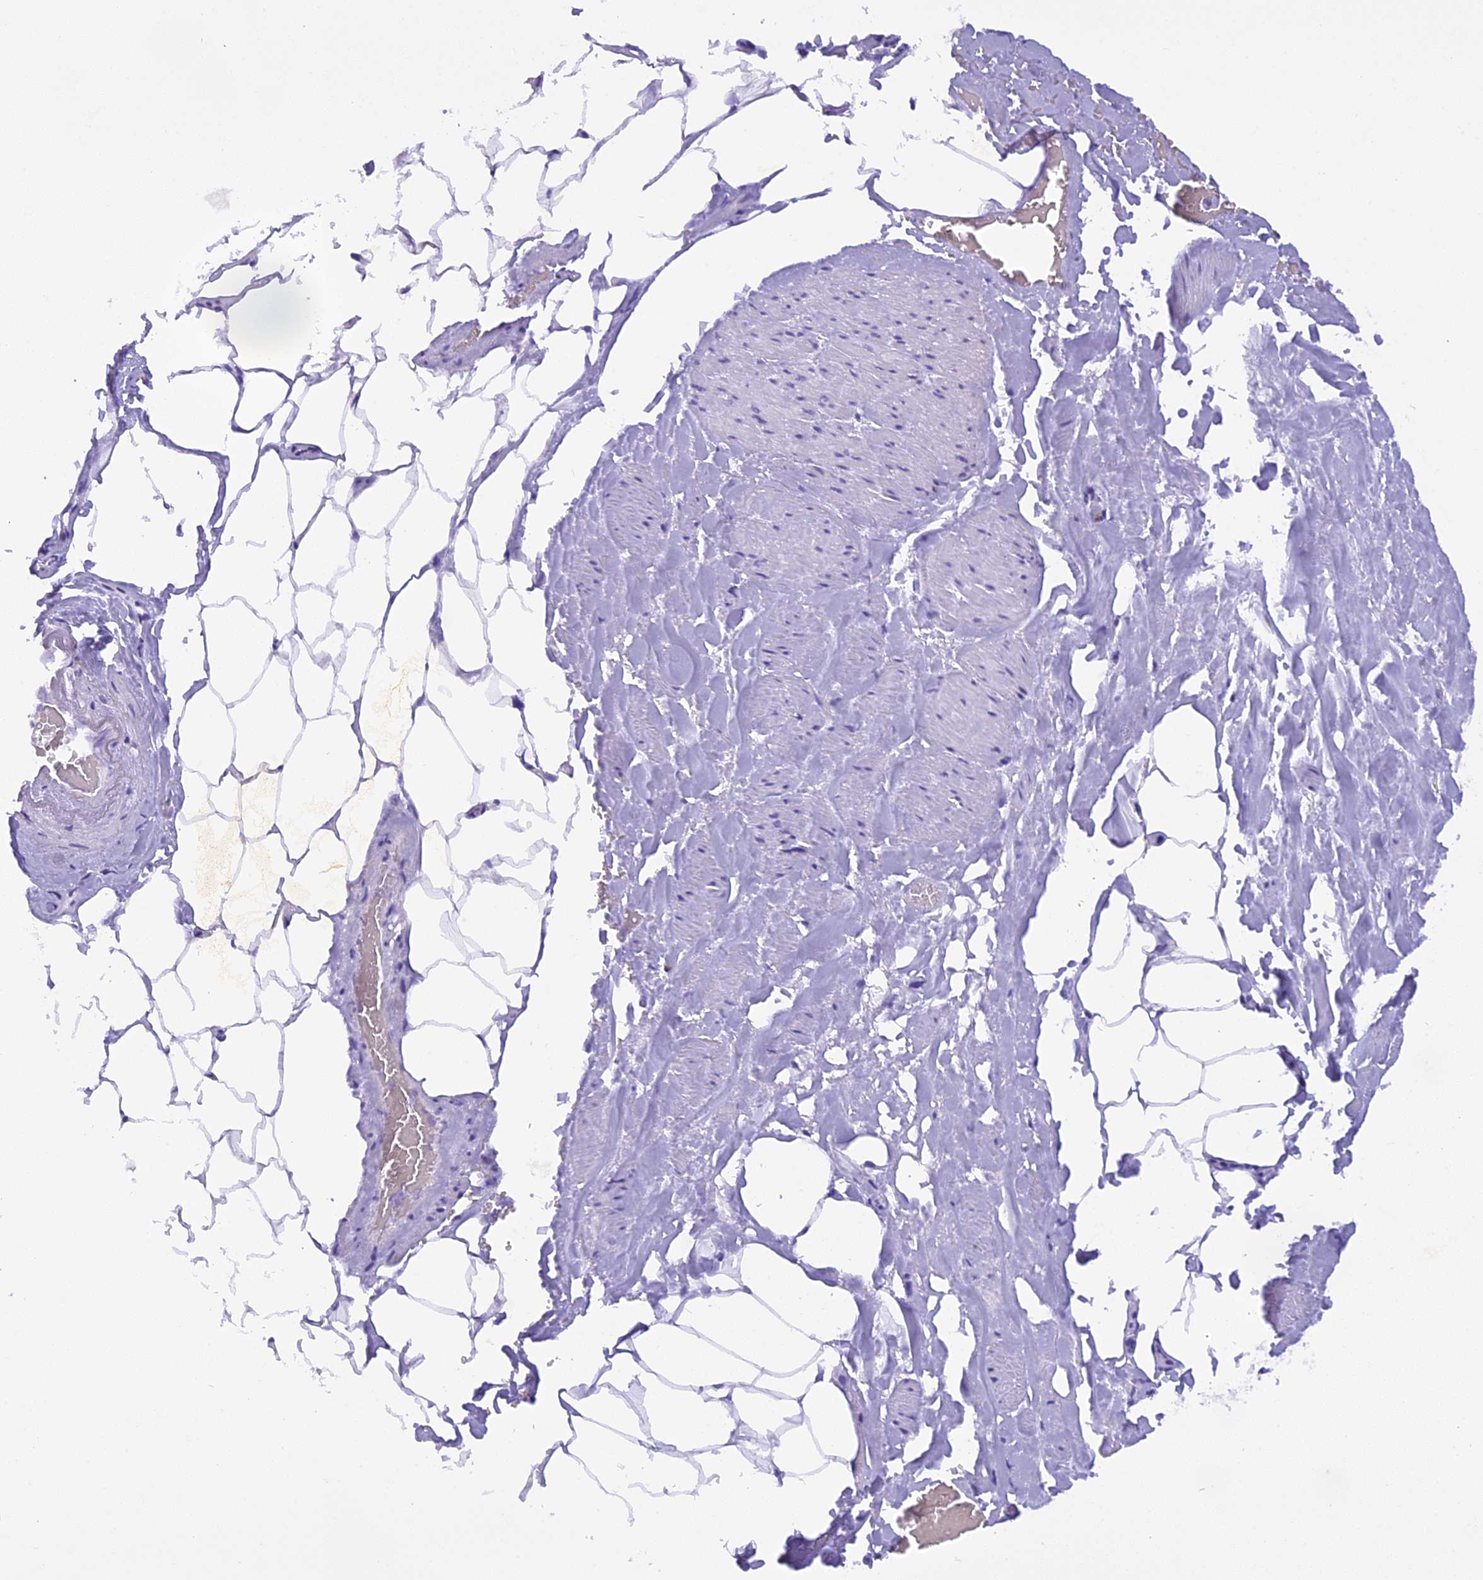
{"staining": {"intensity": "negative", "quantity": "none", "location": "none"}, "tissue": "adipose tissue", "cell_type": "Adipocytes", "image_type": "normal", "snomed": [{"axis": "morphology", "description": "Normal tissue, NOS"}, {"axis": "morphology", "description": "Adenocarcinoma, Low grade"}, {"axis": "topography", "description": "Prostate"}, {"axis": "topography", "description": "Peripheral nerve tissue"}], "caption": "Immunohistochemistry of normal adipose tissue shows no positivity in adipocytes.", "gene": "TRIM3", "patient": {"sex": "male", "age": 63}}